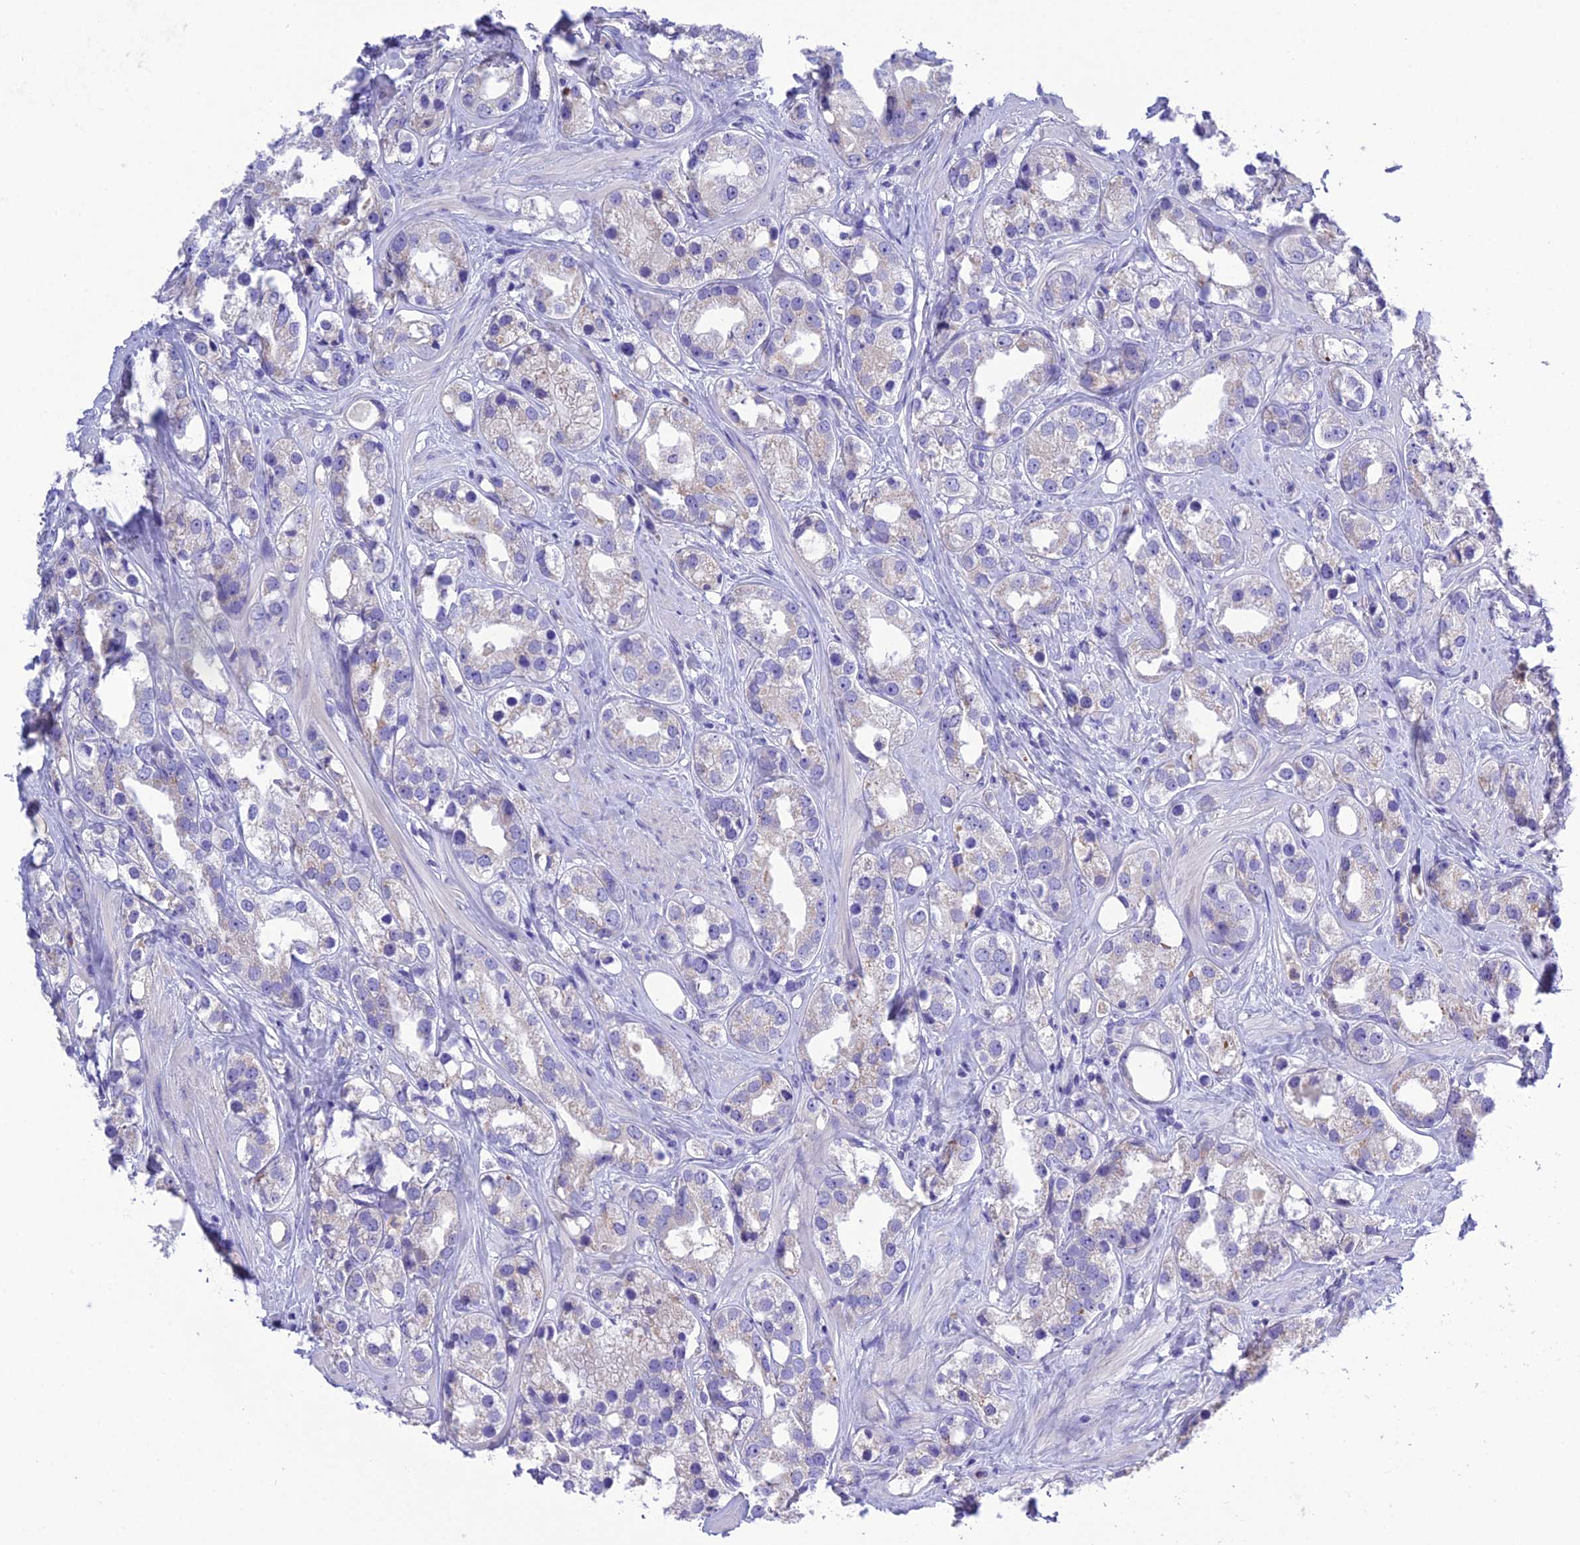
{"staining": {"intensity": "negative", "quantity": "none", "location": "none"}, "tissue": "prostate cancer", "cell_type": "Tumor cells", "image_type": "cancer", "snomed": [{"axis": "morphology", "description": "Adenocarcinoma, NOS"}, {"axis": "topography", "description": "Prostate"}], "caption": "The immunohistochemistry image has no significant expression in tumor cells of prostate cancer (adenocarcinoma) tissue.", "gene": "KIAA0408", "patient": {"sex": "male", "age": 79}}